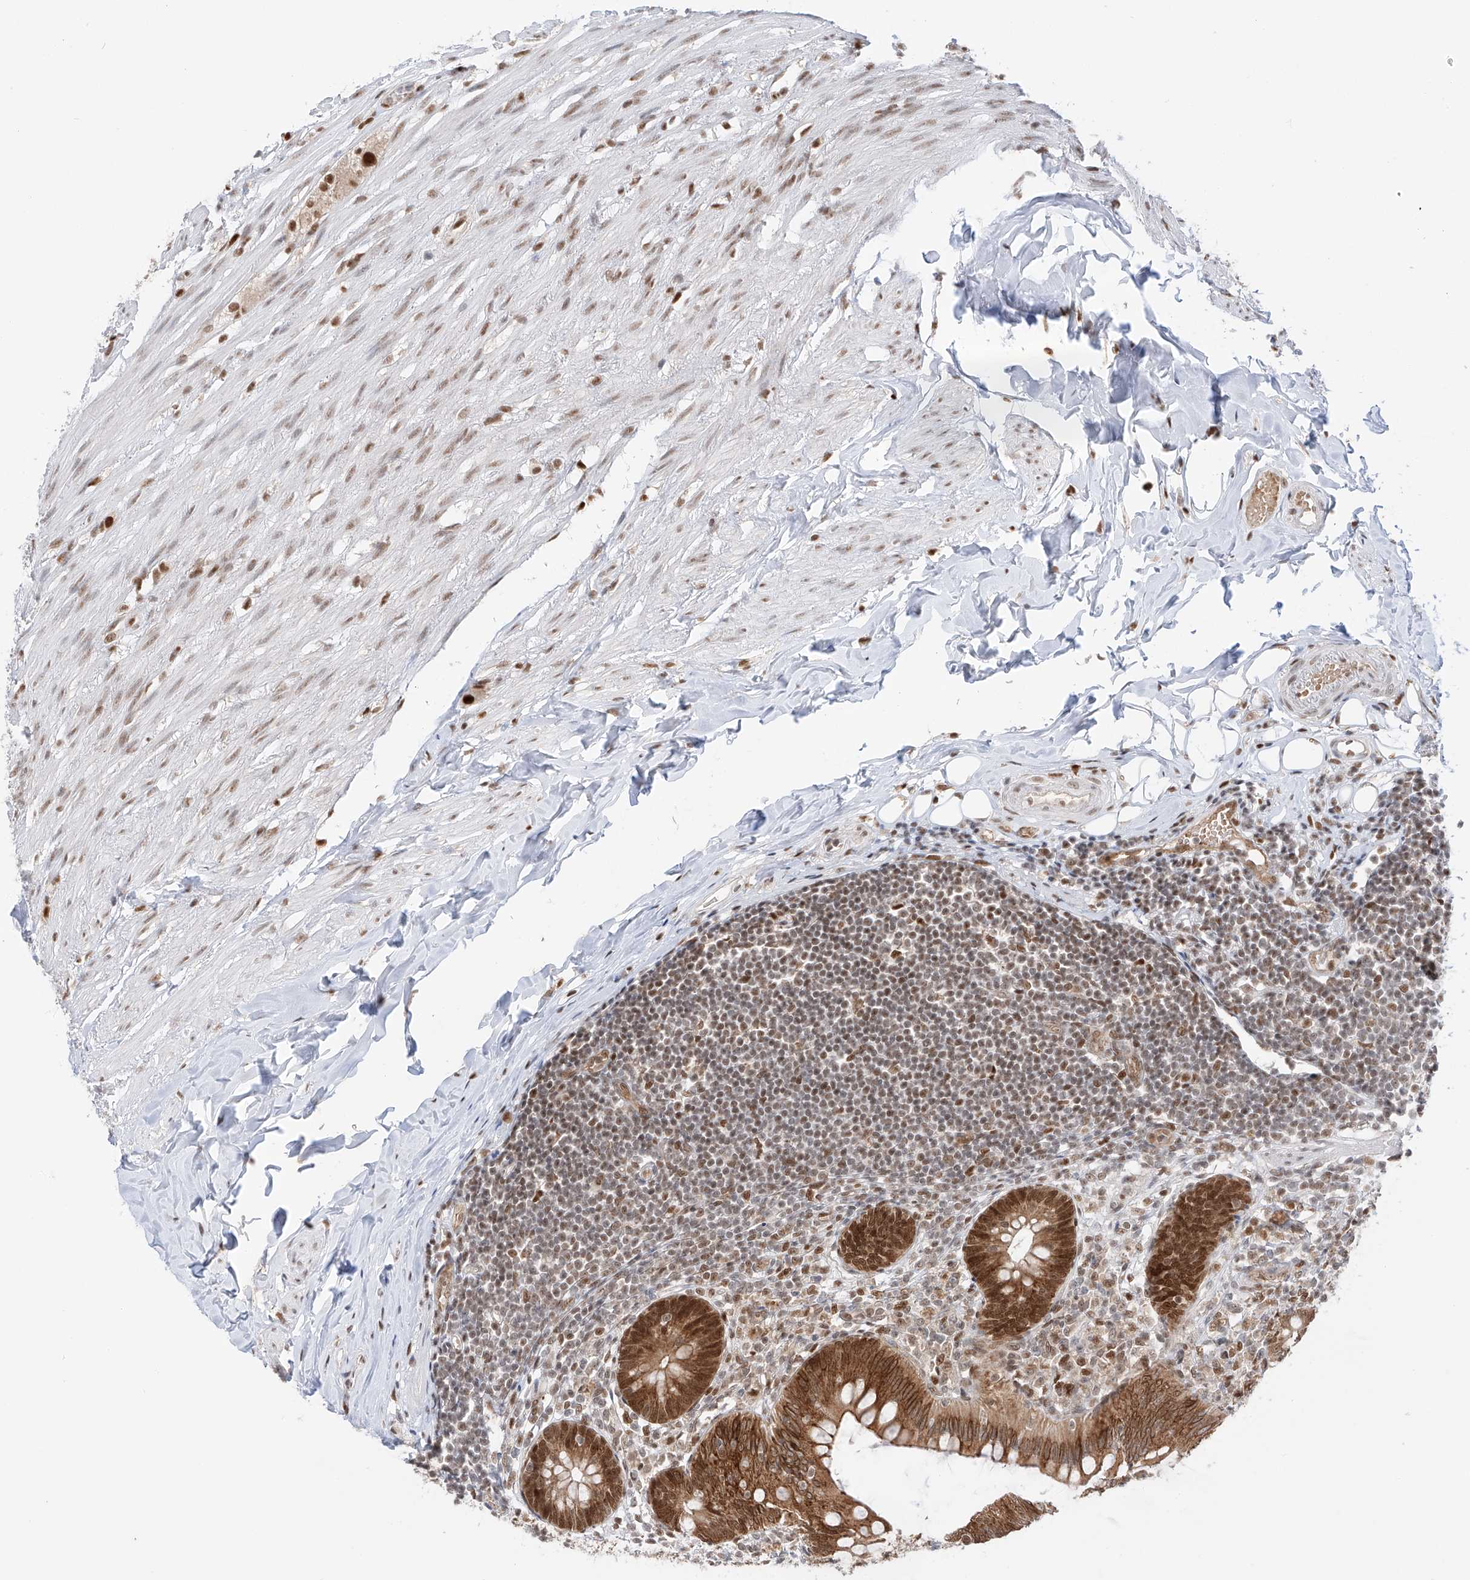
{"staining": {"intensity": "strong", "quantity": ">75%", "location": "cytoplasmic/membranous,nuclear"}, "tissue": "appendix", "cell_type": "Glandular cells", "image_type": "normal", "snomed": [{"axis": "morphology", "description": "Normal tissue, NOS"}, {"axis": "topography", "description": "Appendix"}], "caption": "Protein expression analysis of unremarkable appendix reveals strong cytoplasmic/membranous,nuclear positivity in approximately >75% of glandular cells. The protein of interest is stained brown, and the nuclei are stained in blue (DAB IHC with brightfield microscopy, high magnification).", "gene": "POGK", "patient": {"sex": "female", "age": 62}}